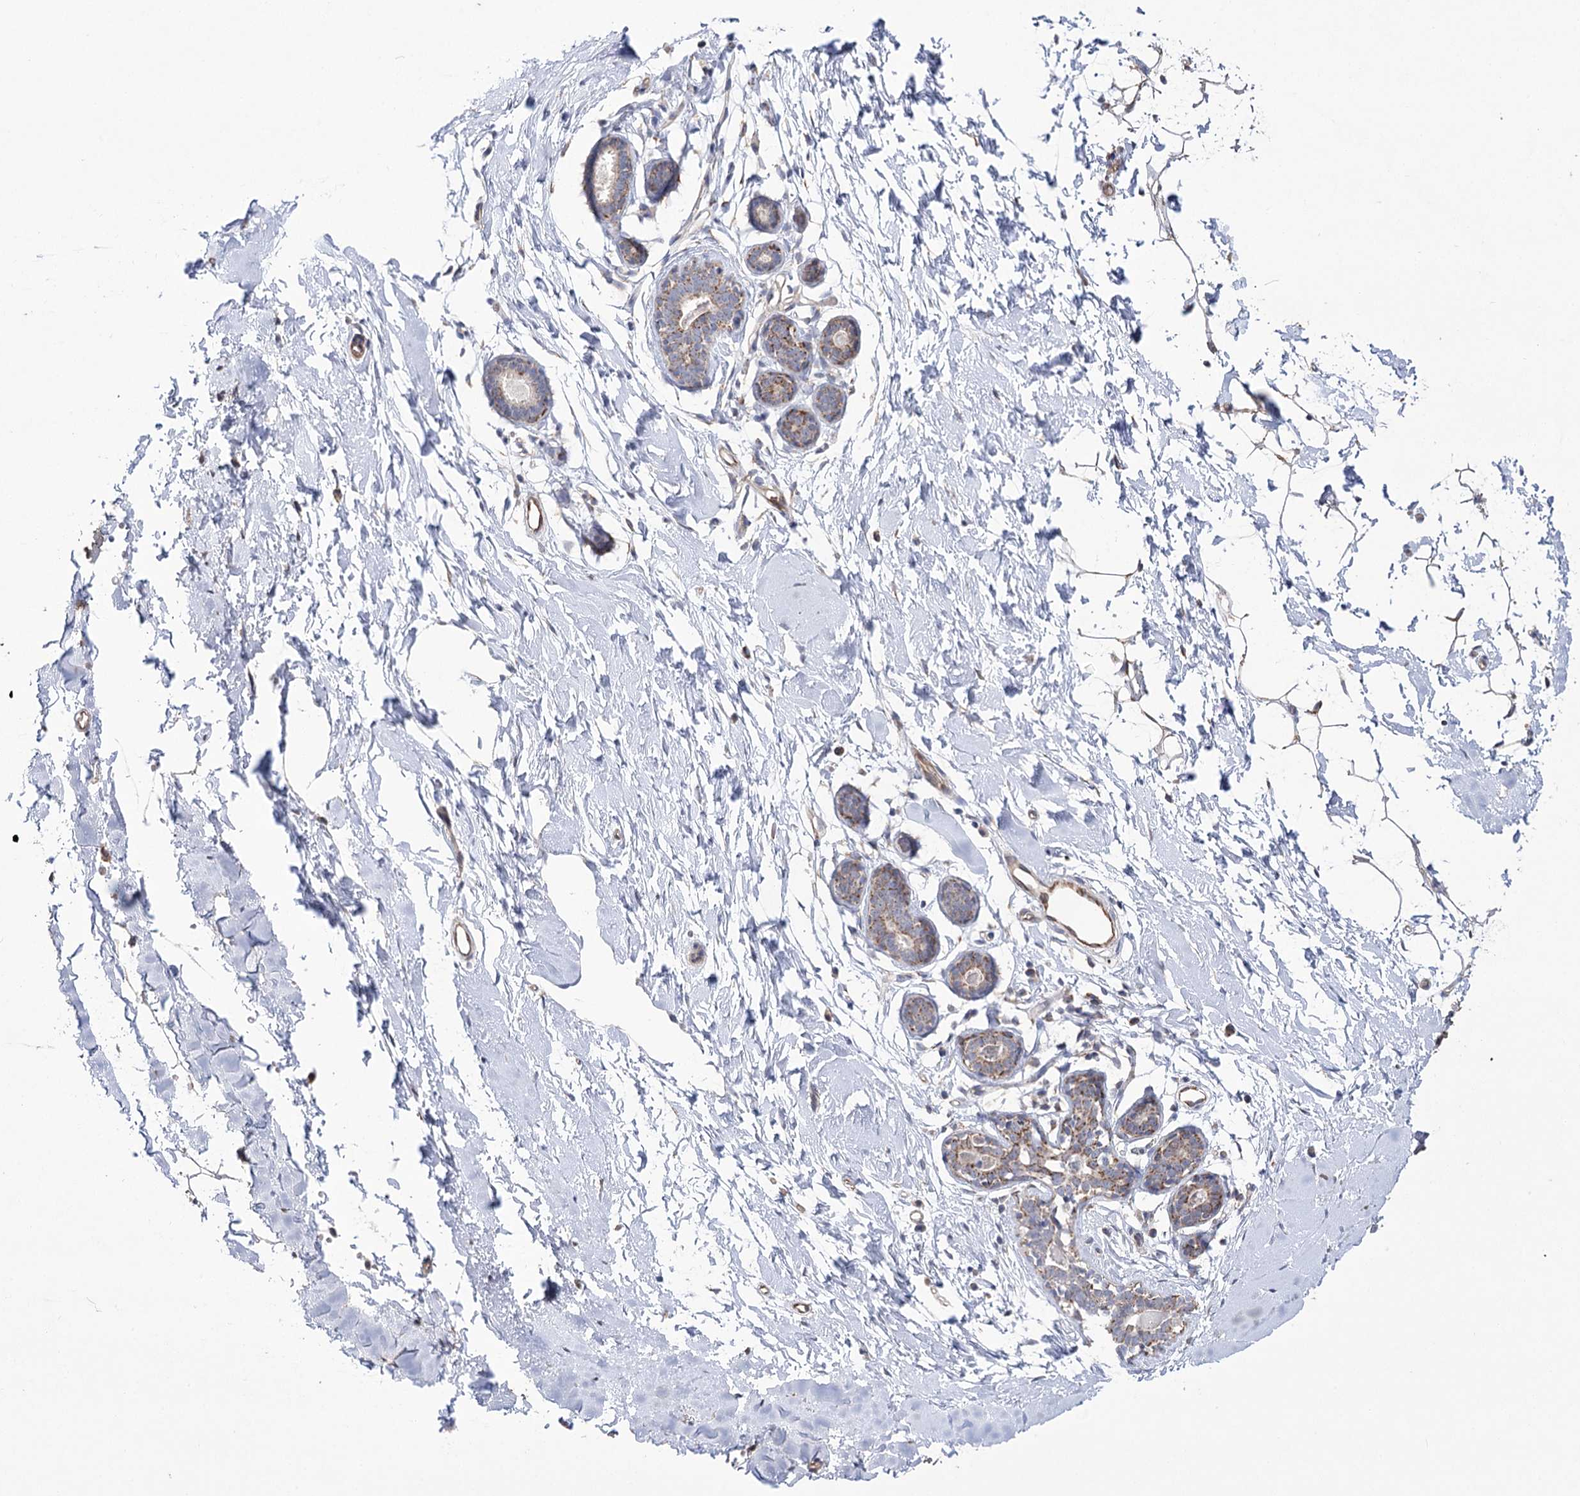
{"staining": {"intensity": "moderate", "quantity": "25%-75%", "location": "cytoplasmic/membranous"}, "tissue": "adipose tissue", "cell_type": "Adipocytes", "image_type": "normal", "snomed": [{"axis": "morphology", "description": "Normal tissue, NOS"}, {"axis": "topography", "description": "Breast"}], "caption": "Protein staining of normal adipose tissue reveals moderate cytoplasmic/membranous staining in about 25%-75% of adipocytes. The protein is shown in brown color, while the nuclei are stained blue.", "gene": "ECHDC3", "patient": {"sex": "female", "age": 23}}